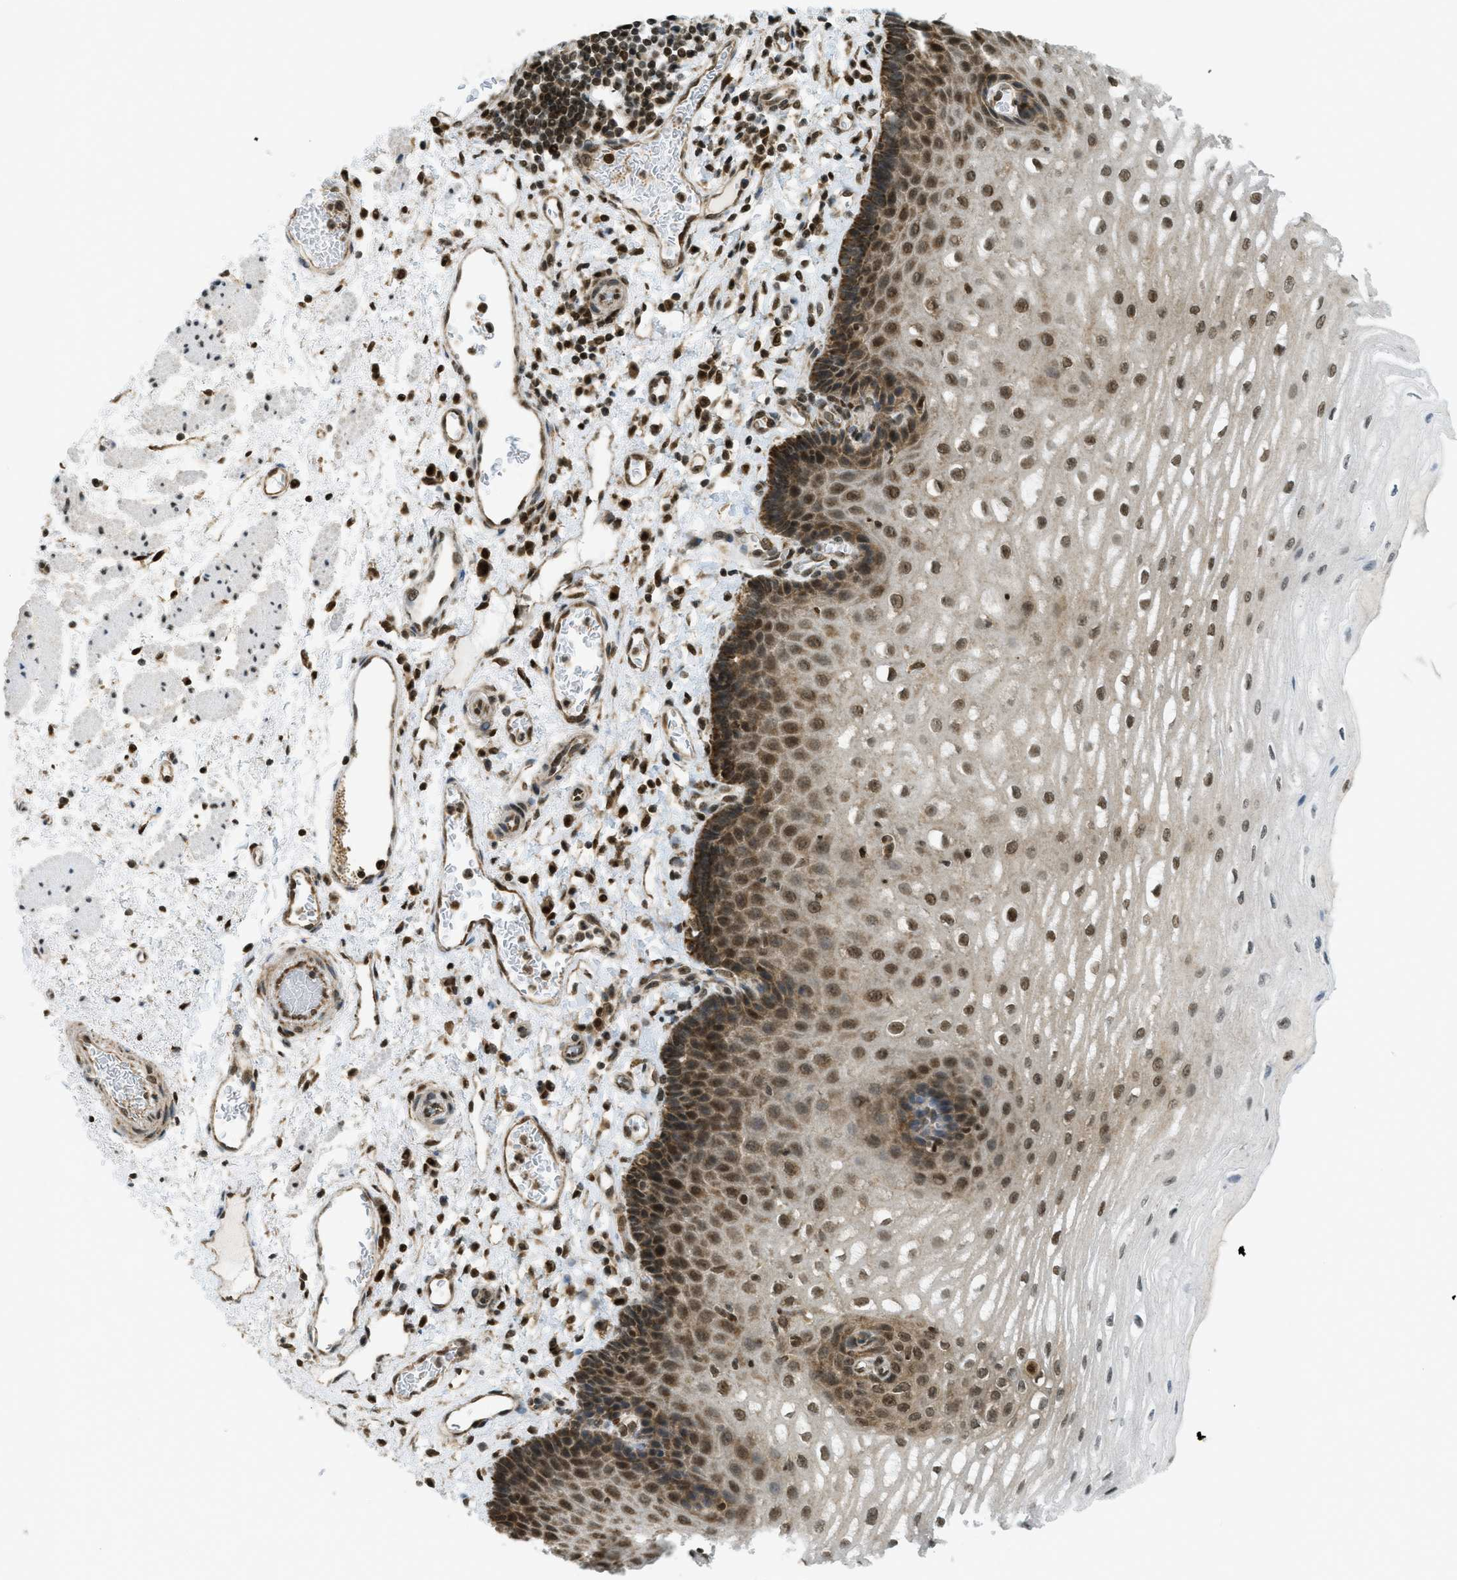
{"staining": {"intensity": "strong", "quantity": ">75%", "location": "cytoplasmic/membranous,nuclear"}, "tissue": "esophagus", "cell_type": "Squamous epithelial cells", "image_type": "normal", "snomed": [{"axis": "morphology", "description": "Normal tissue, NOS"}, {"axis": "topography", "description": "Esophagus"}], "caption": "An immunohistochemistry (IHC) histopathology image of unremarkable tissue is shown. Protein staining in brown labels strong cytoplasmic/membranous,nuclear positivity in esophagus within squamous epithelial cells.", "gene": "TNPO1", "patient": {"sex": "male", "age": 54}}